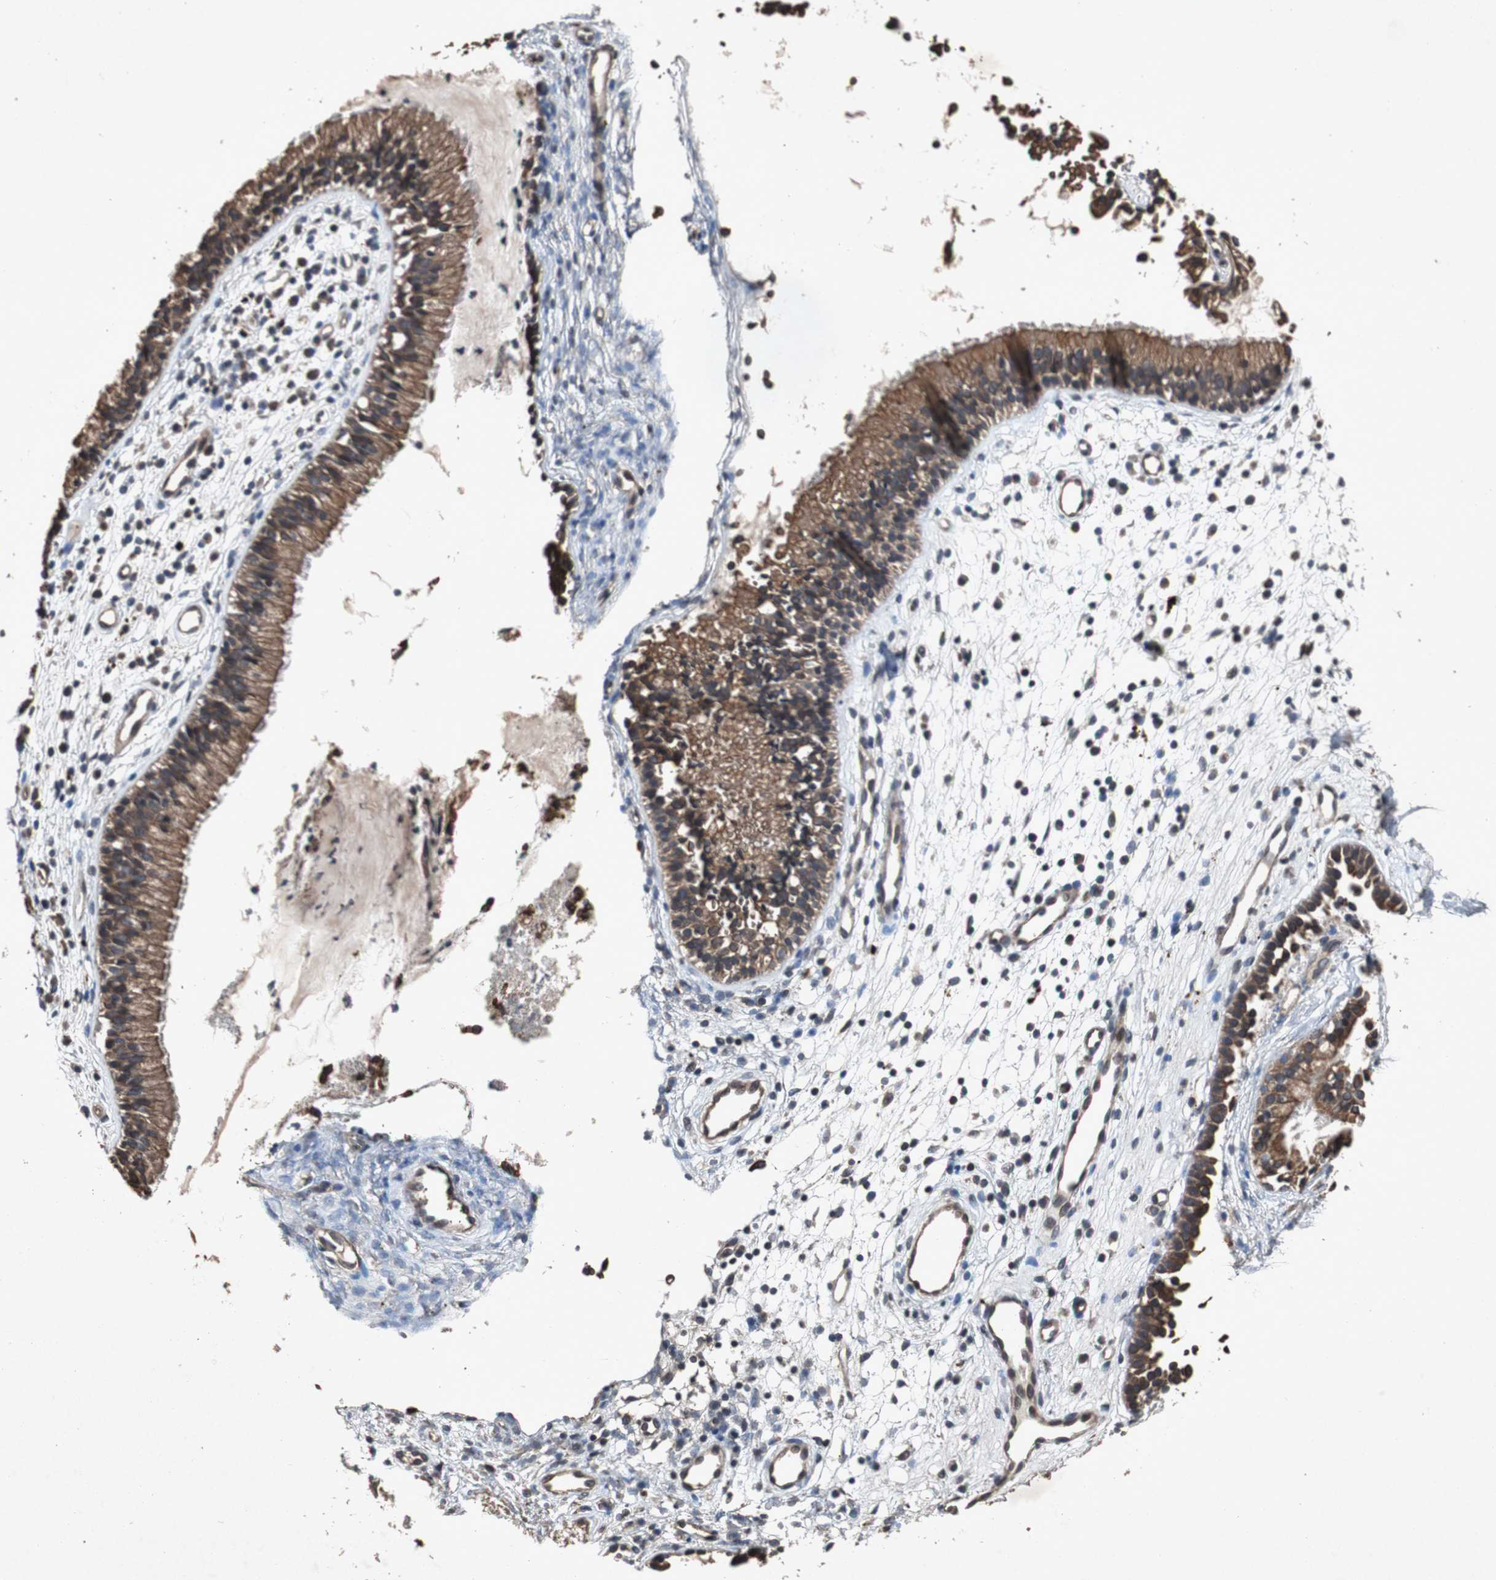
{"staining": {"intensity": "strong", "quantity": ">75%", "location": "cytoplasmic/membranous"}, "tissue": "nasopharynx", "cell_type": "Respiratory epithelial cells", "image_type": "normal", "snomed": [{"axis": "morphology", "description": "Normal tissue, NOS"}, {"axis": "topography", "description": "Nasopharynx"}], "caption": "A high-resolution photomicrograph shows IHC staining of unremarkable nasopharynx, which exhibits strong cytoplasmic/membranous positivity in about >75% of respiratory epithelial cells.", "gene": "SLIT2", "patient": {"sex": "male", "age": 21}}